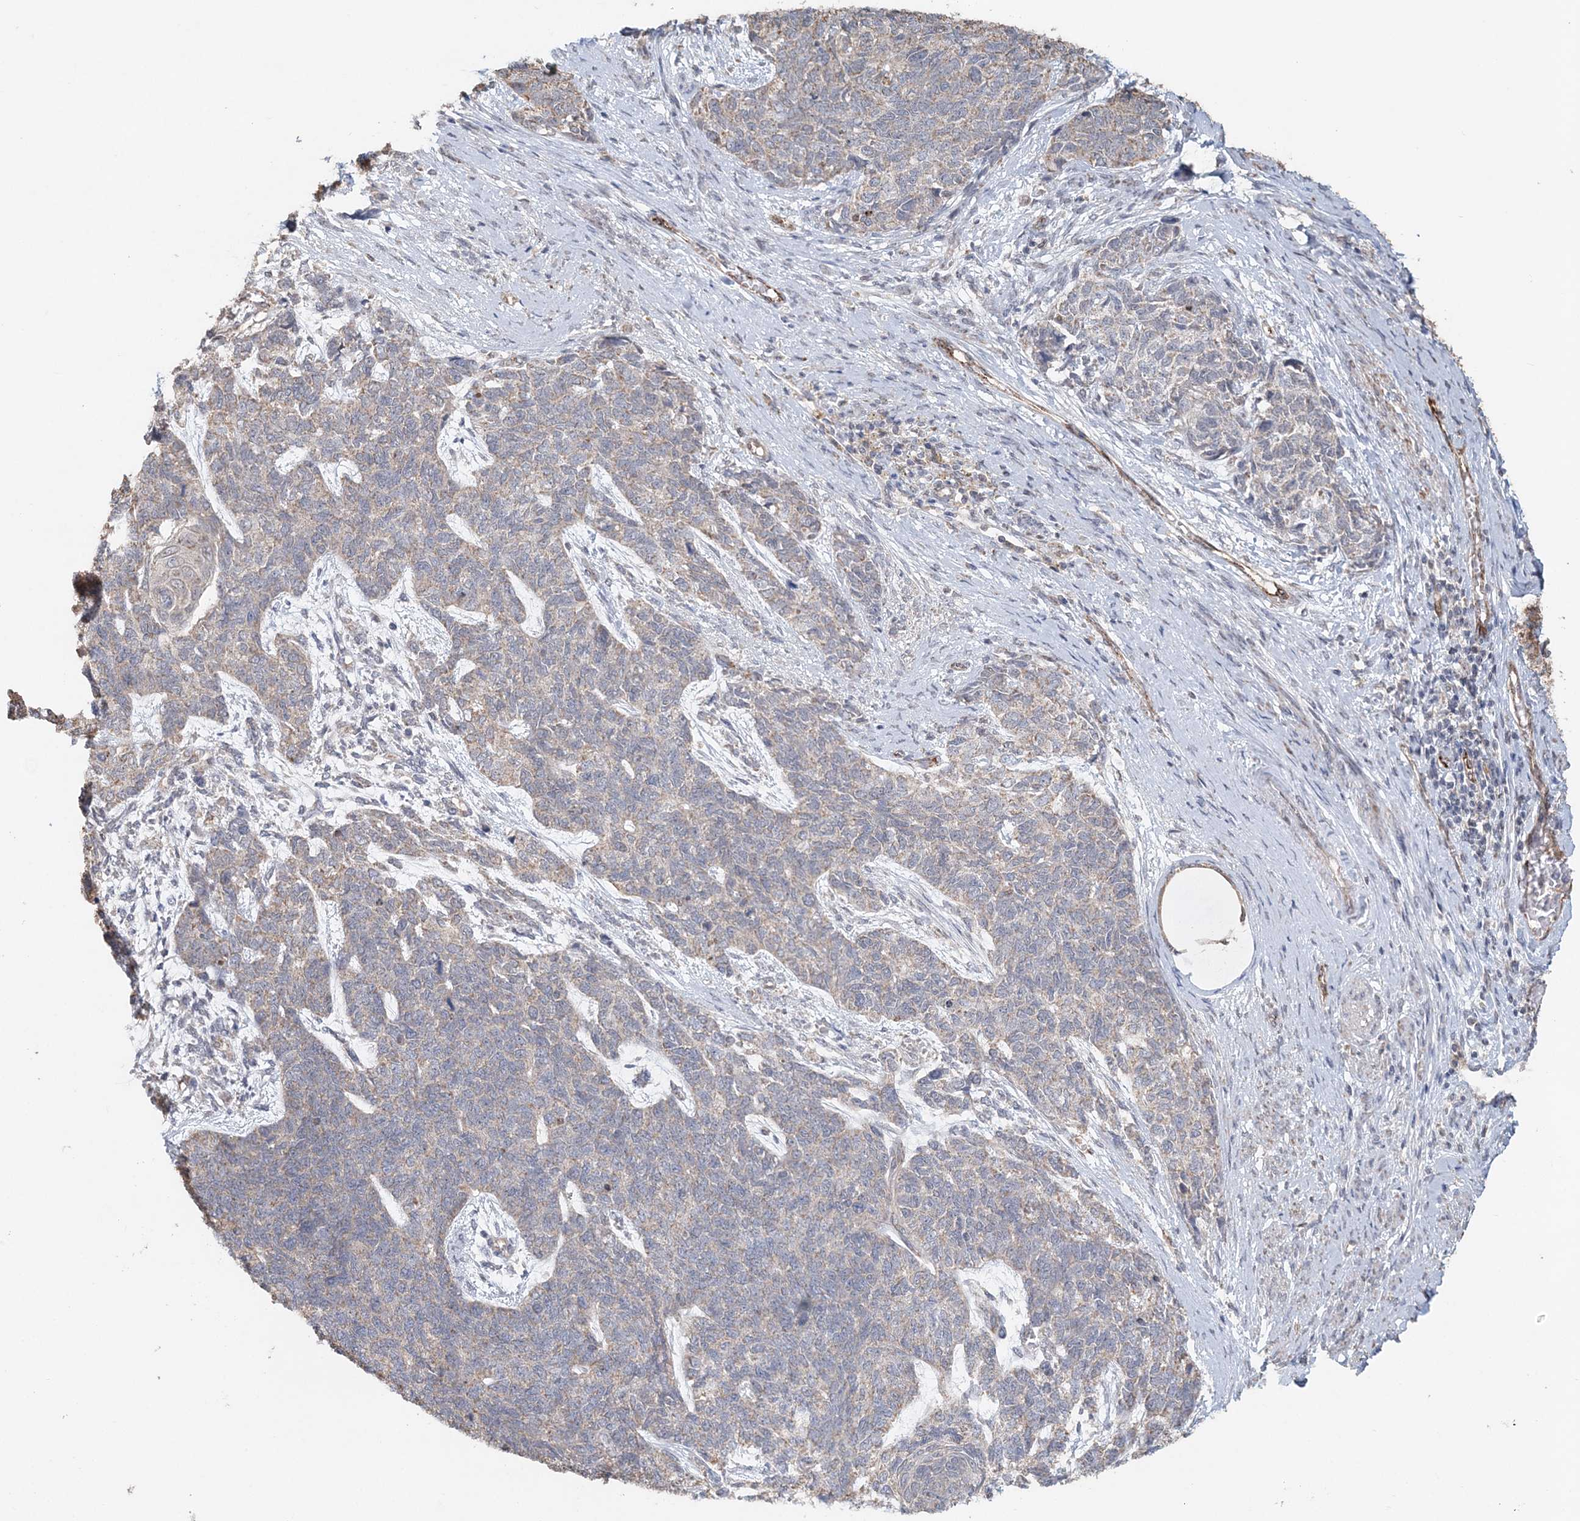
{"staining": {"intensity": "negative", "quantity": "none", "location": "none"}, "tissue": "cervical cancer", "cell_type": "Tumor cells", "image_type": "cancer", "snomed": [{"axis": "morphology", "description": "Squamous cell carcinoma, NOS"}, {"axis": "topography", "description": "Cervix"}], "caption": "IHC histopathology image of human squamous cell carcinoma (cervical) stained for a protein (brown), which exhibits no staining in tumor cells.", "gene": "FBXO38", "patient": {"sex": "female", "age": 63}}